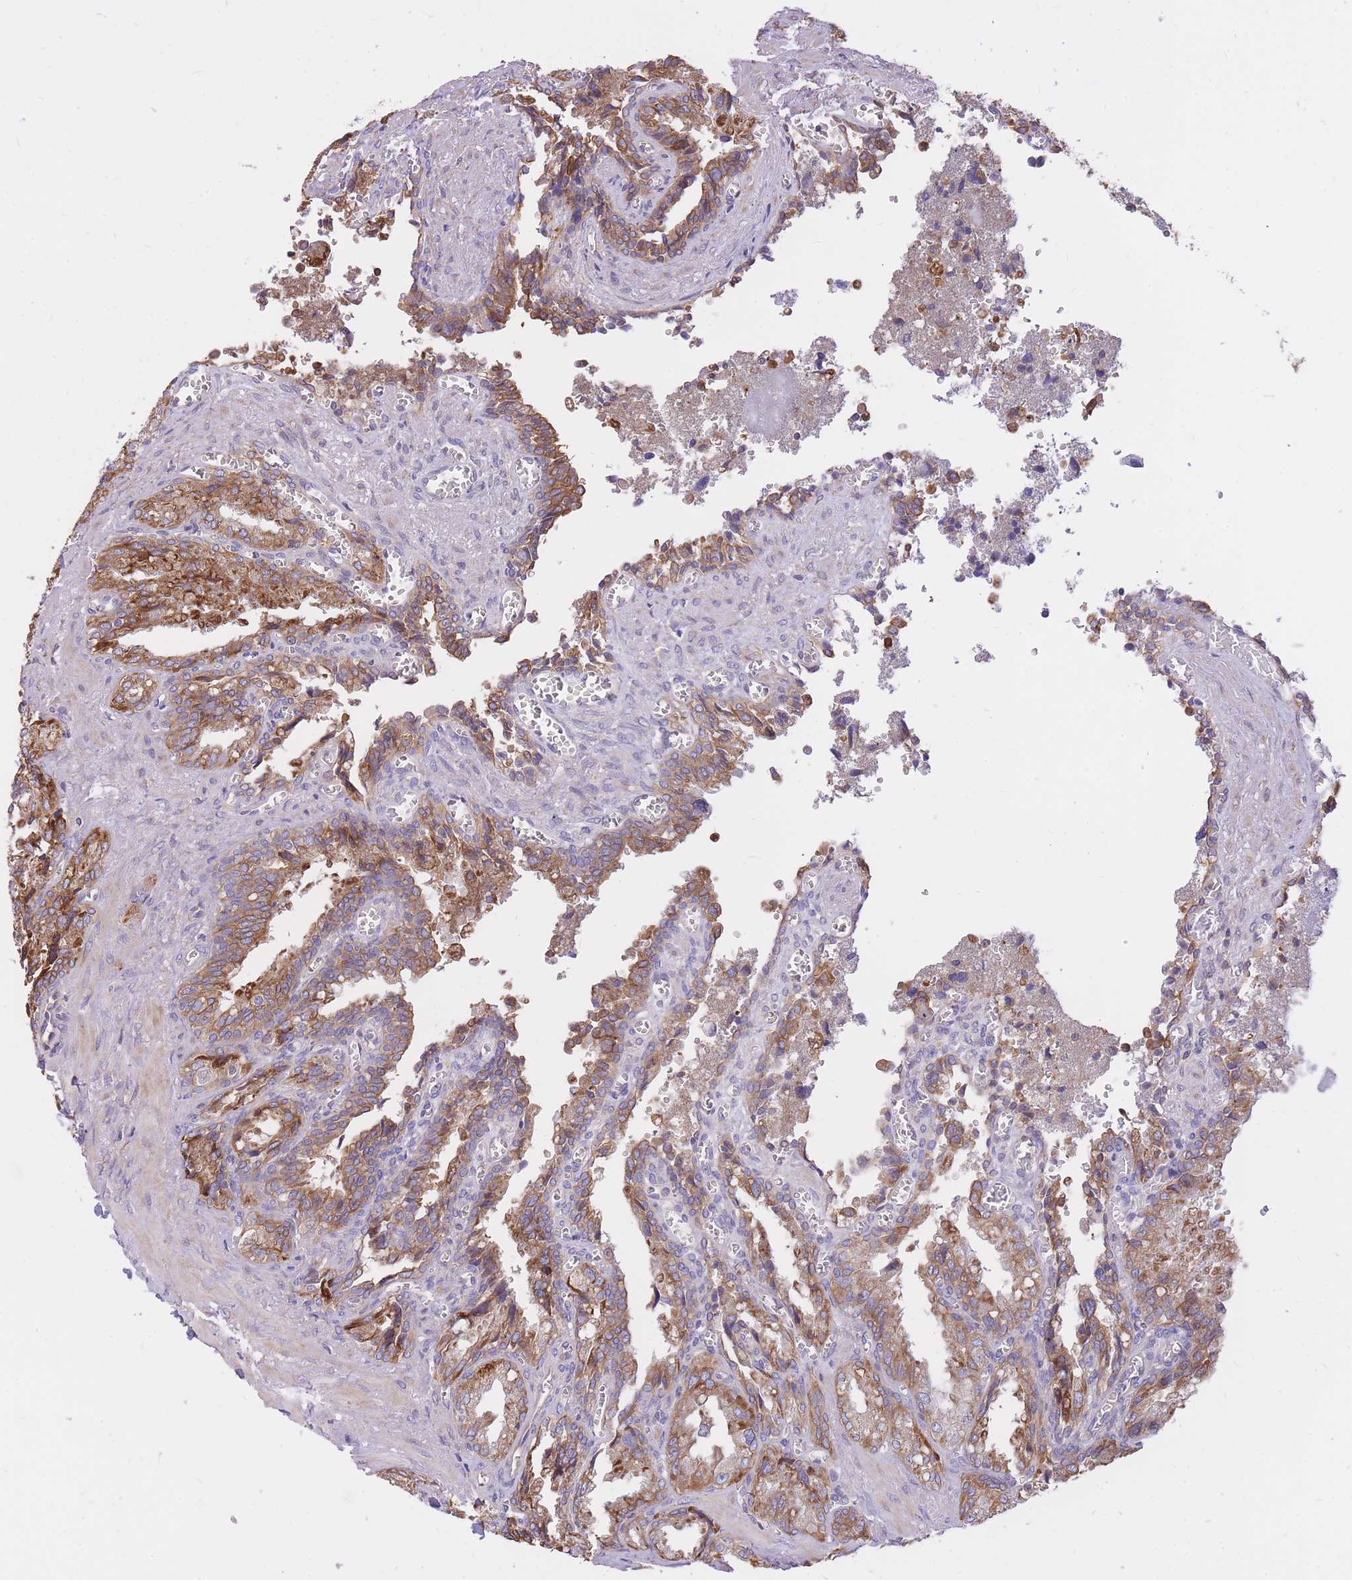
{"staining": {"intensity": "moderate", "quantity": ">75%", "location": "cytoplasmic/membranous"}, "tissue": "seminal vesicle", "cell_type": "Glandular cells", "image_type": "normal", "snomed": [{"axis": "morphology", "description": "Normal tissue, NOS"}, {"axis": "topography", "description": "Seminal veicle"}], "caption": "Immunohistochemistry (IHC) of benign seminal vesicle shows medium levels of moderate cytoplasmic/membranous positivity in approximately >75% of glandular cells.", "gene": "GBP7", "patient": {"sex": "male", "age": 67}}